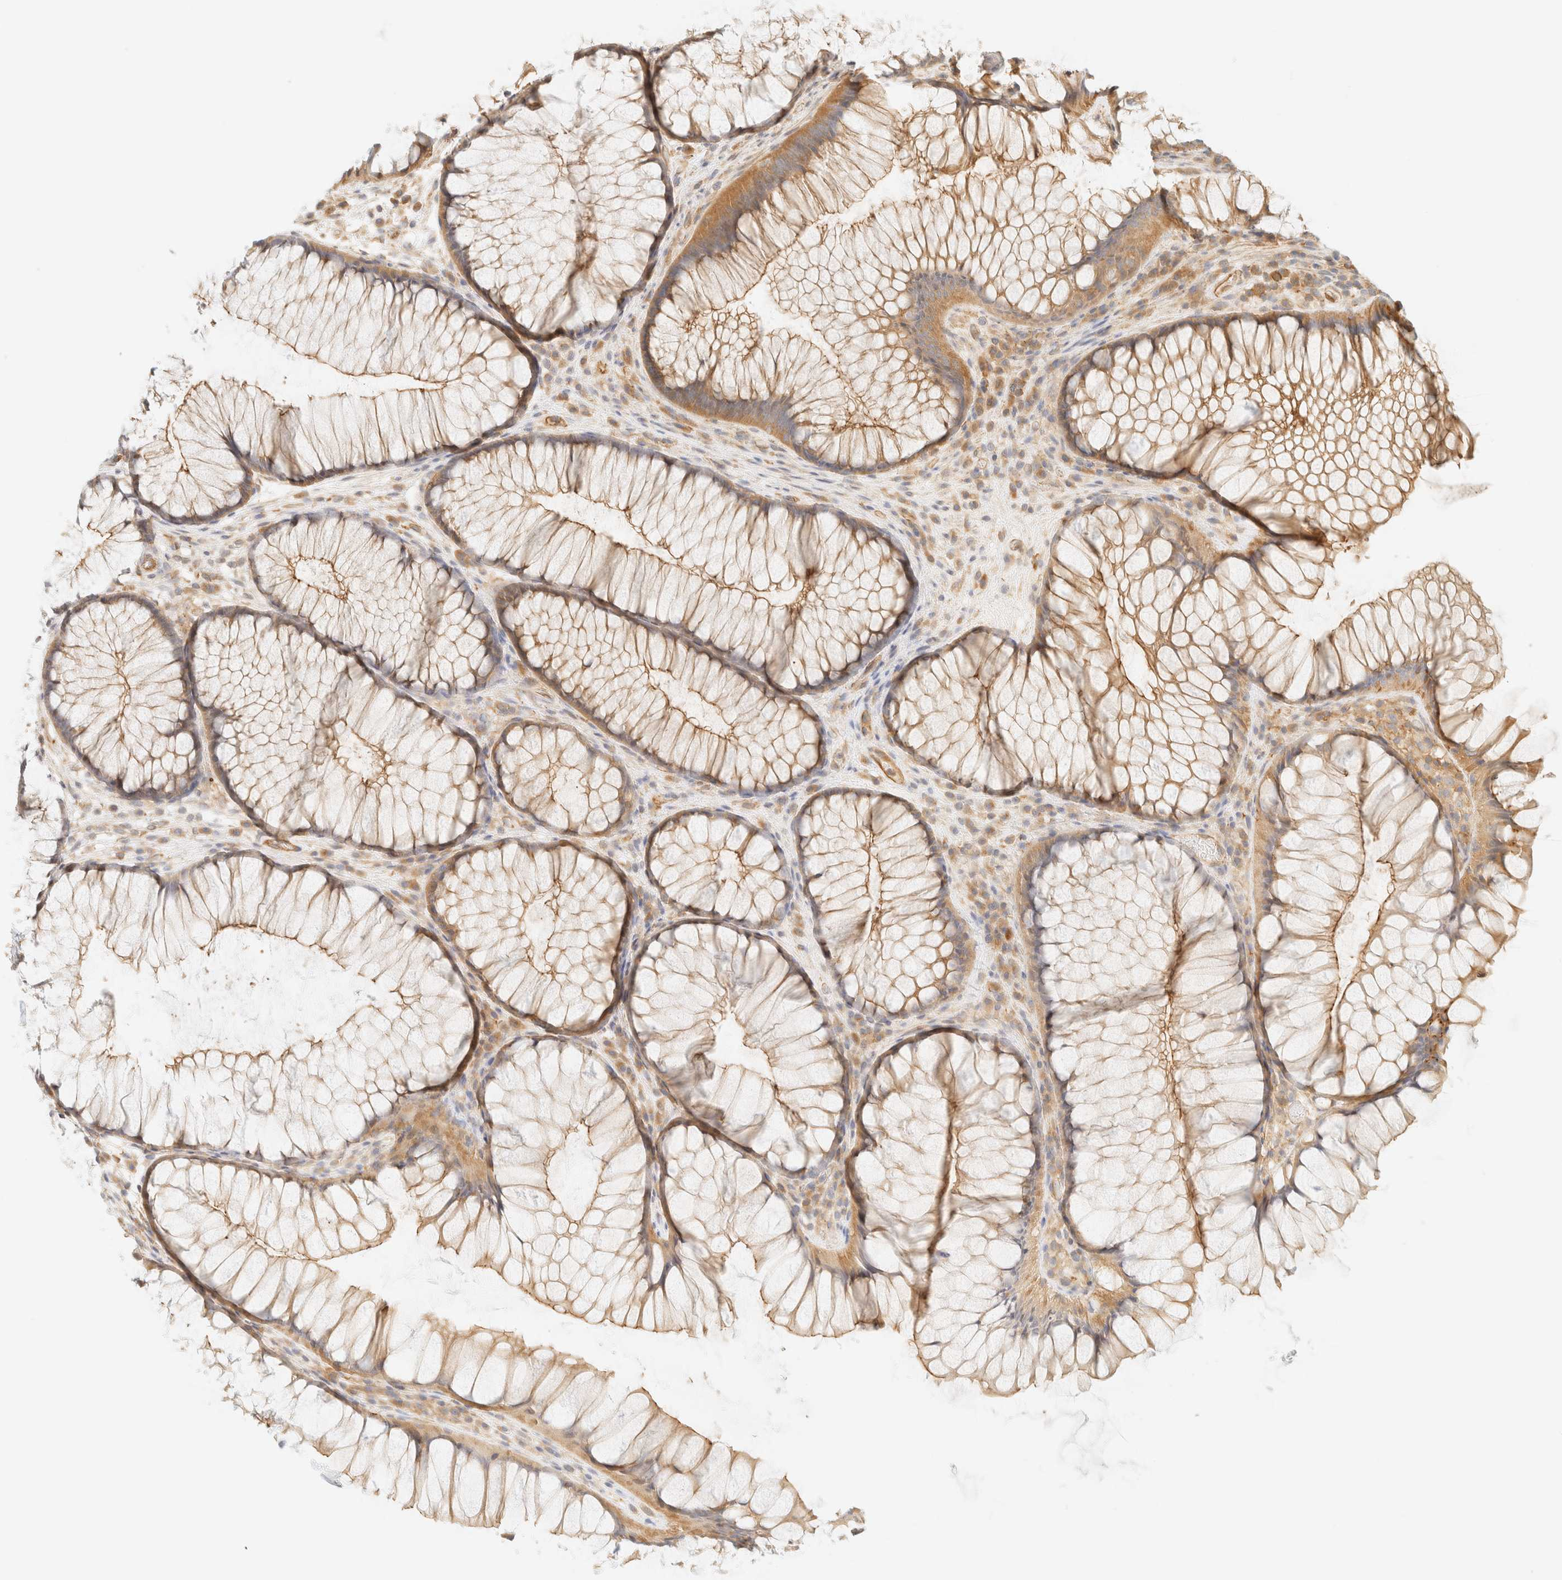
{"staining": {"intensity": "moderate", "quantity": ">75%", "location": "cytoplasmic/membranous"}, "tissue": "rectum", "cell_type": "Glandular cells", "image_type": "normal", "snomed": [{"axis": "morphology", "description": "Normal tissue, NOS"}, {"axis": "topography", "description": "Rectum"}], "caption": "A medium amount of moderate cytoplasmic/membranous positivity is seen in approximately >75% of glandular cells in benign rectum. (Brightfield microscopy of DAB IHC at high magnification).", "gene": "OTOP2", "patient": {"sex": "male", "age": 51}}